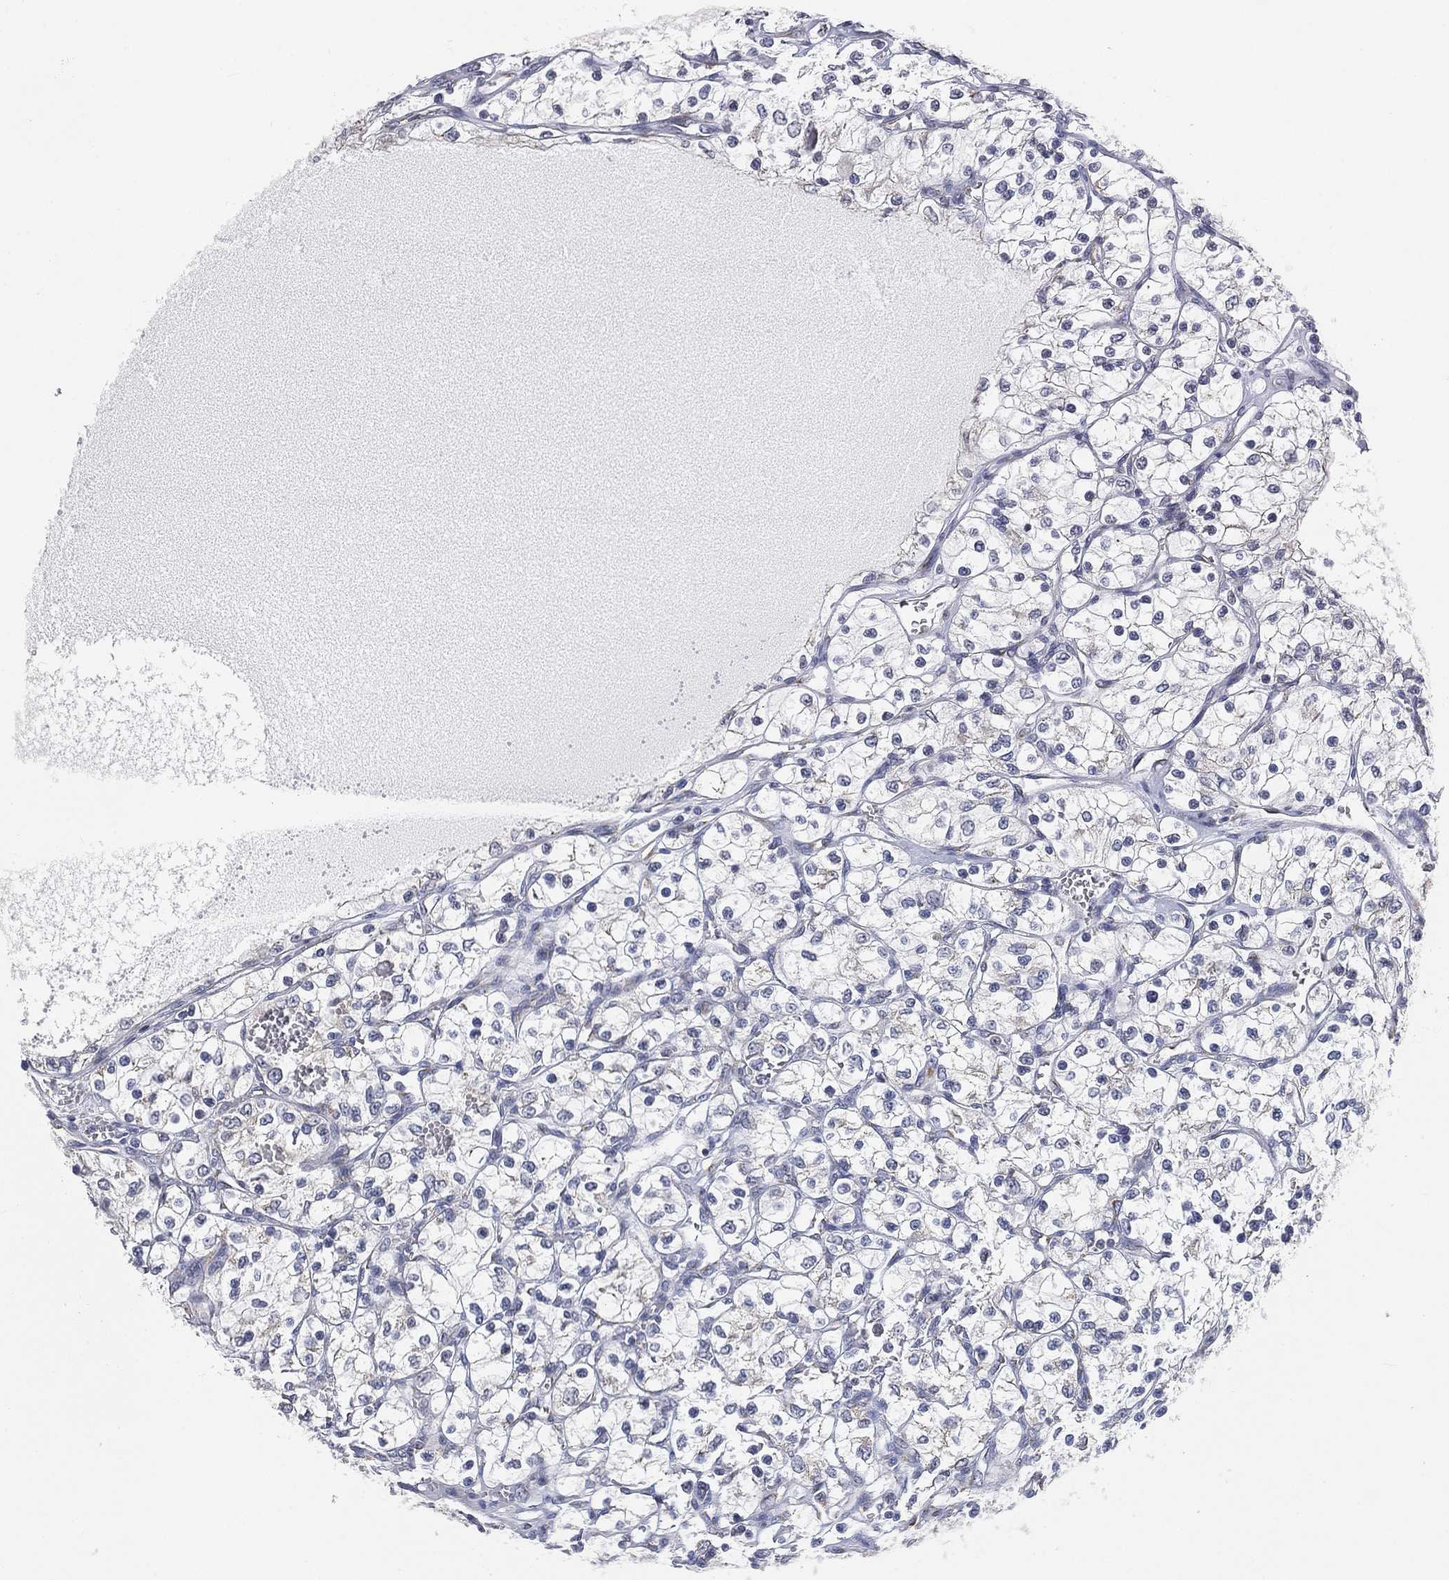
{"staining": {"intensity": "negative", "quantity": "none", "location": "none"}, "tissue": "renal cancer", "cell_type": "Tumor cells", "image_type": "cancer", "snomed": [{"axis": "morphology", "description": "Adenocarcinoma, NOS"}, {"axis": "topography", "description": "Kidney"}], "caption": "A high-resolution histopathology image shows immunohistochemistry staining of renal cancer (adenocarcinoma), which shows no significant expression in tumor cells. (DAB immunohistochemistry (IHC) visualized using brightfield microscopy, high magnification).", "gene": "TICAM1", "patient": {"sex": "female", "age": 69}}